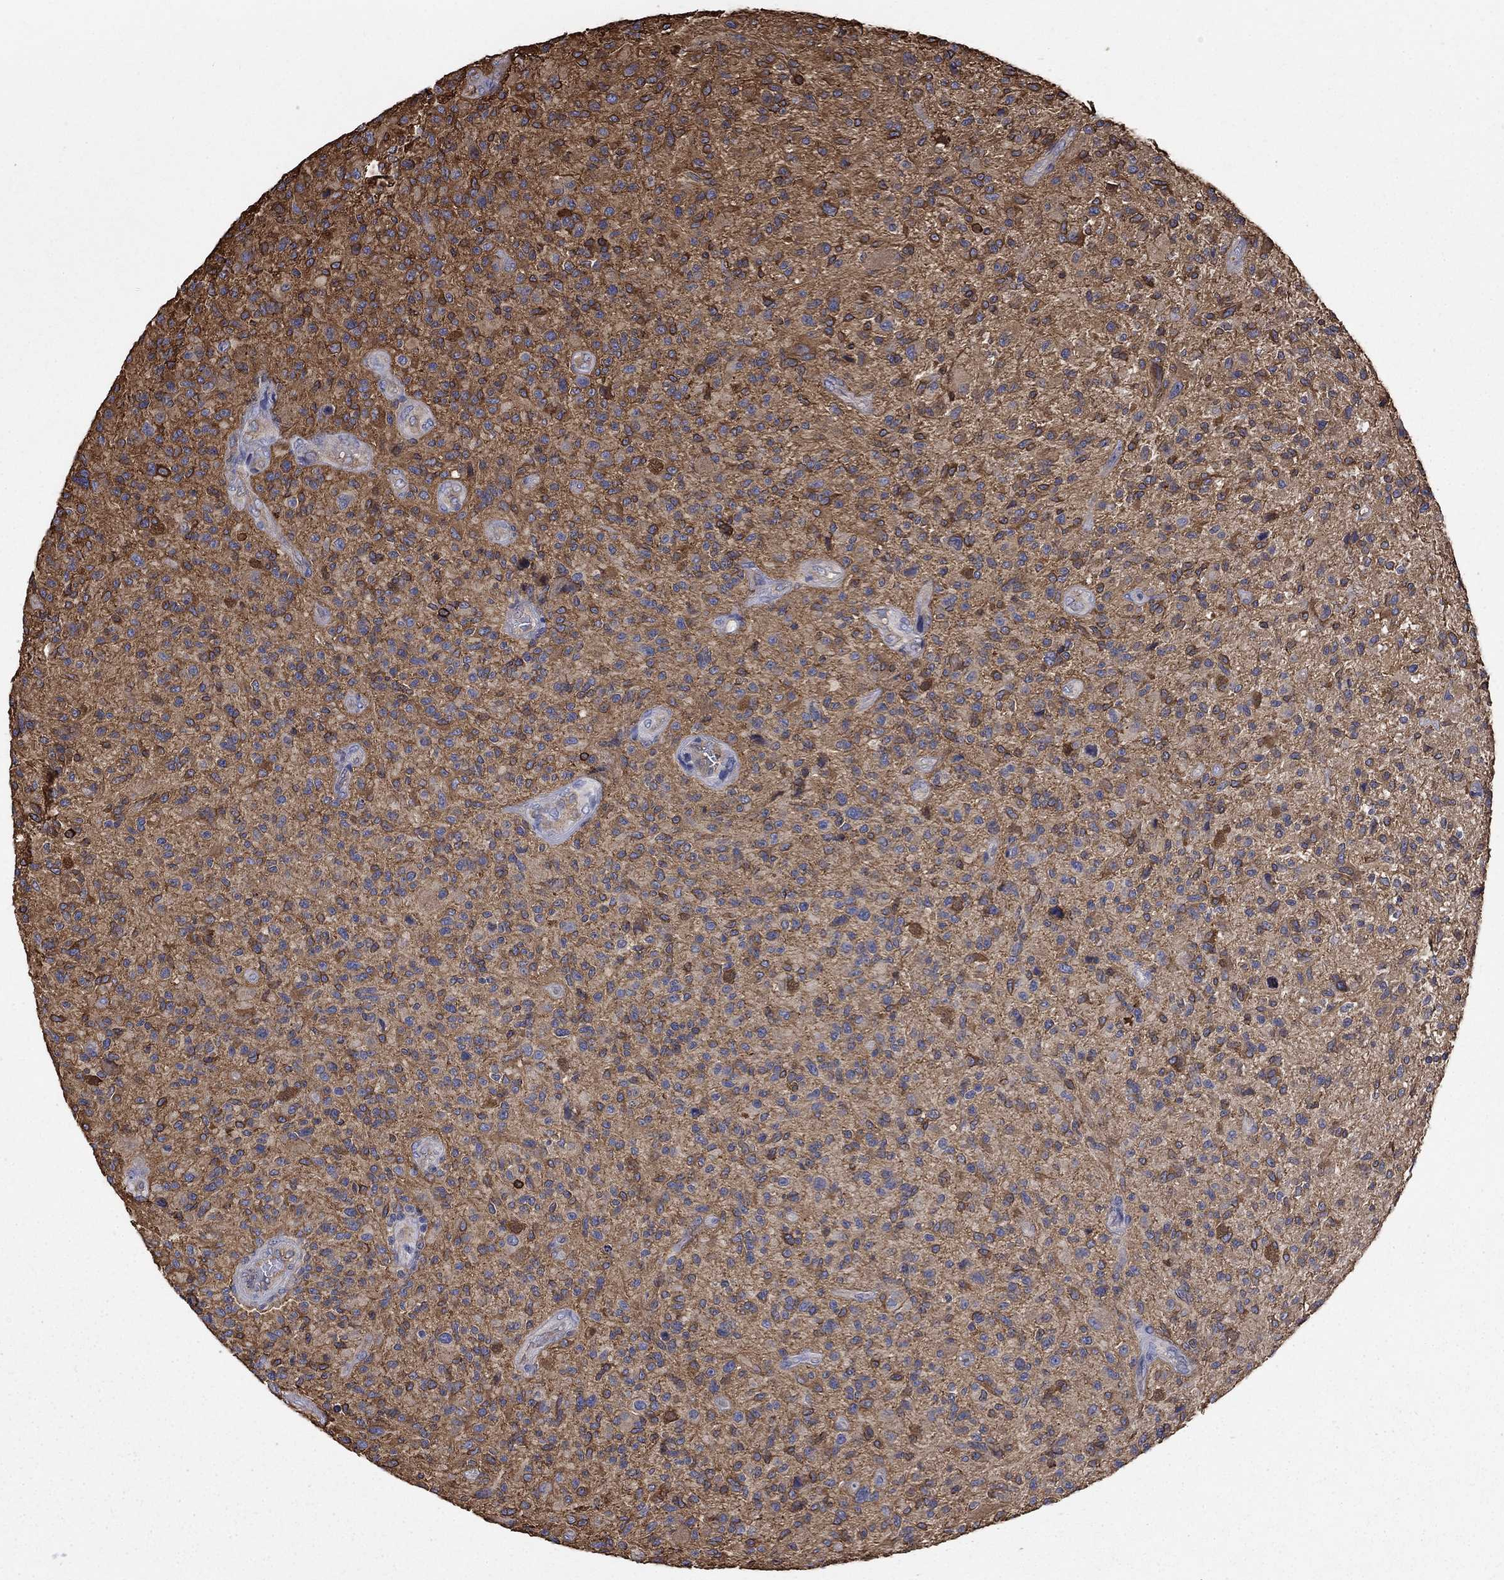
{"staining": {"intensity": "strong", "quantity": "<25%", "location": "cytoplasmic/membranous"}, "tissue": "glioma", "cell_type": "Tumor cells", "image_type": "cancer", "snomed": [{"axis": "morphology", "description": "Glioma, malignant, High grade"}, {"axis": "topography", "description": "Brain"}], "caption": "Tumor cells show strong cytoplasmic/membranous positivity in about <25% of cells in glioma.", "gene": "DPYSL2", "patient": {"sex": "male", "age": 47}}